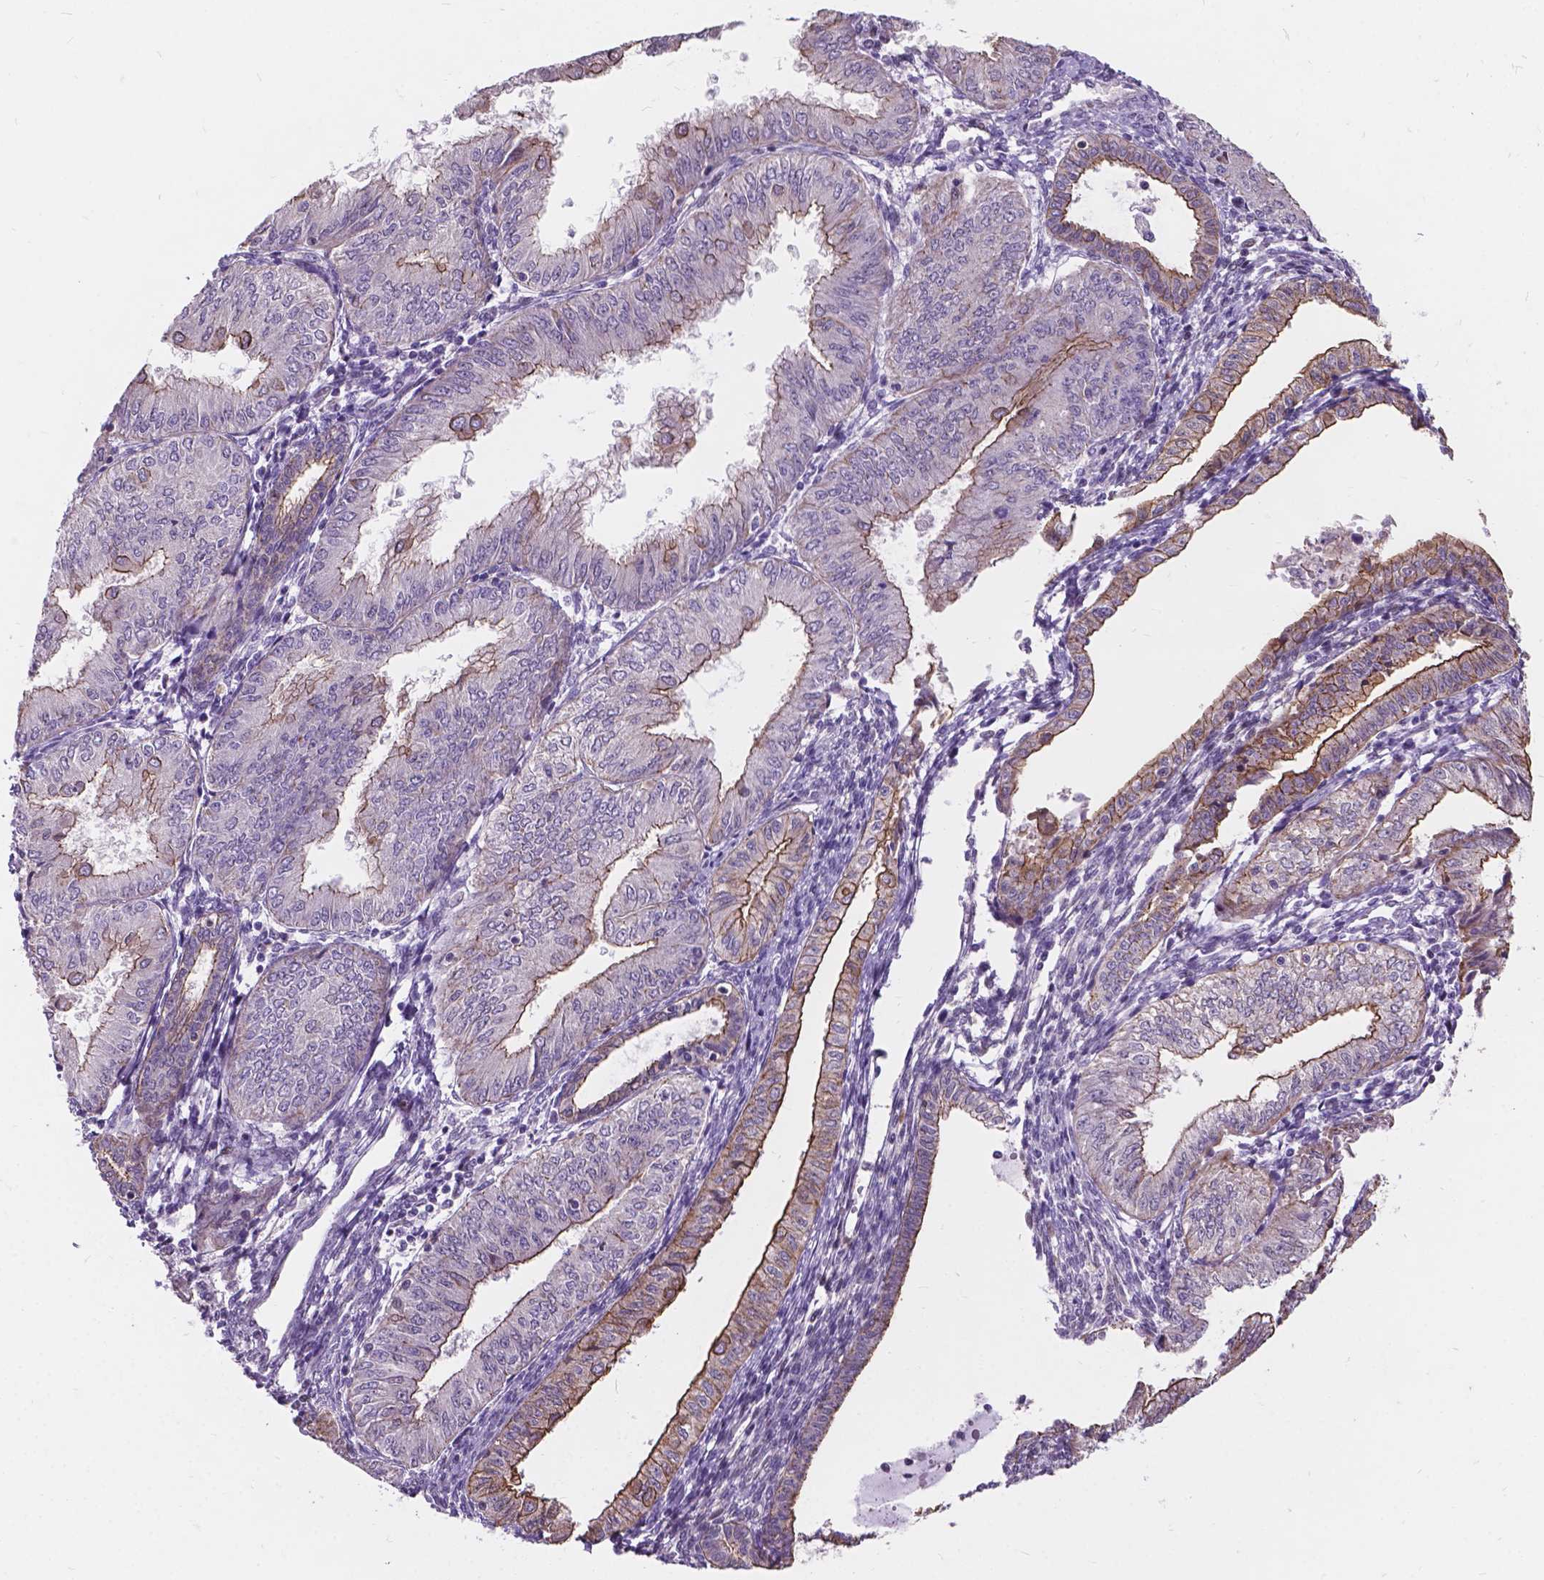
{"staining": {"intensity": "weak", "quantity": "25%-75%", "location": "cytoplasmic/membranous"}, "tissue": "endometrial cancer", "cell_type": "Tumor cells", "image_type": "cancer", "snomed": [{"axis": "morphology", "description": "Adenocarcinoma, NOS"}, {"axis": "topography", "description": "Endometrium"}], "caption": "Protein expression analysis of adenocarcinoma (endometrial) demonstrates weak cytoplasmic/membranous positivity in approximately 25%-75% of tumor cells.", "gene": "MYH14", "patient": {"sex": "female", "age": 53}}